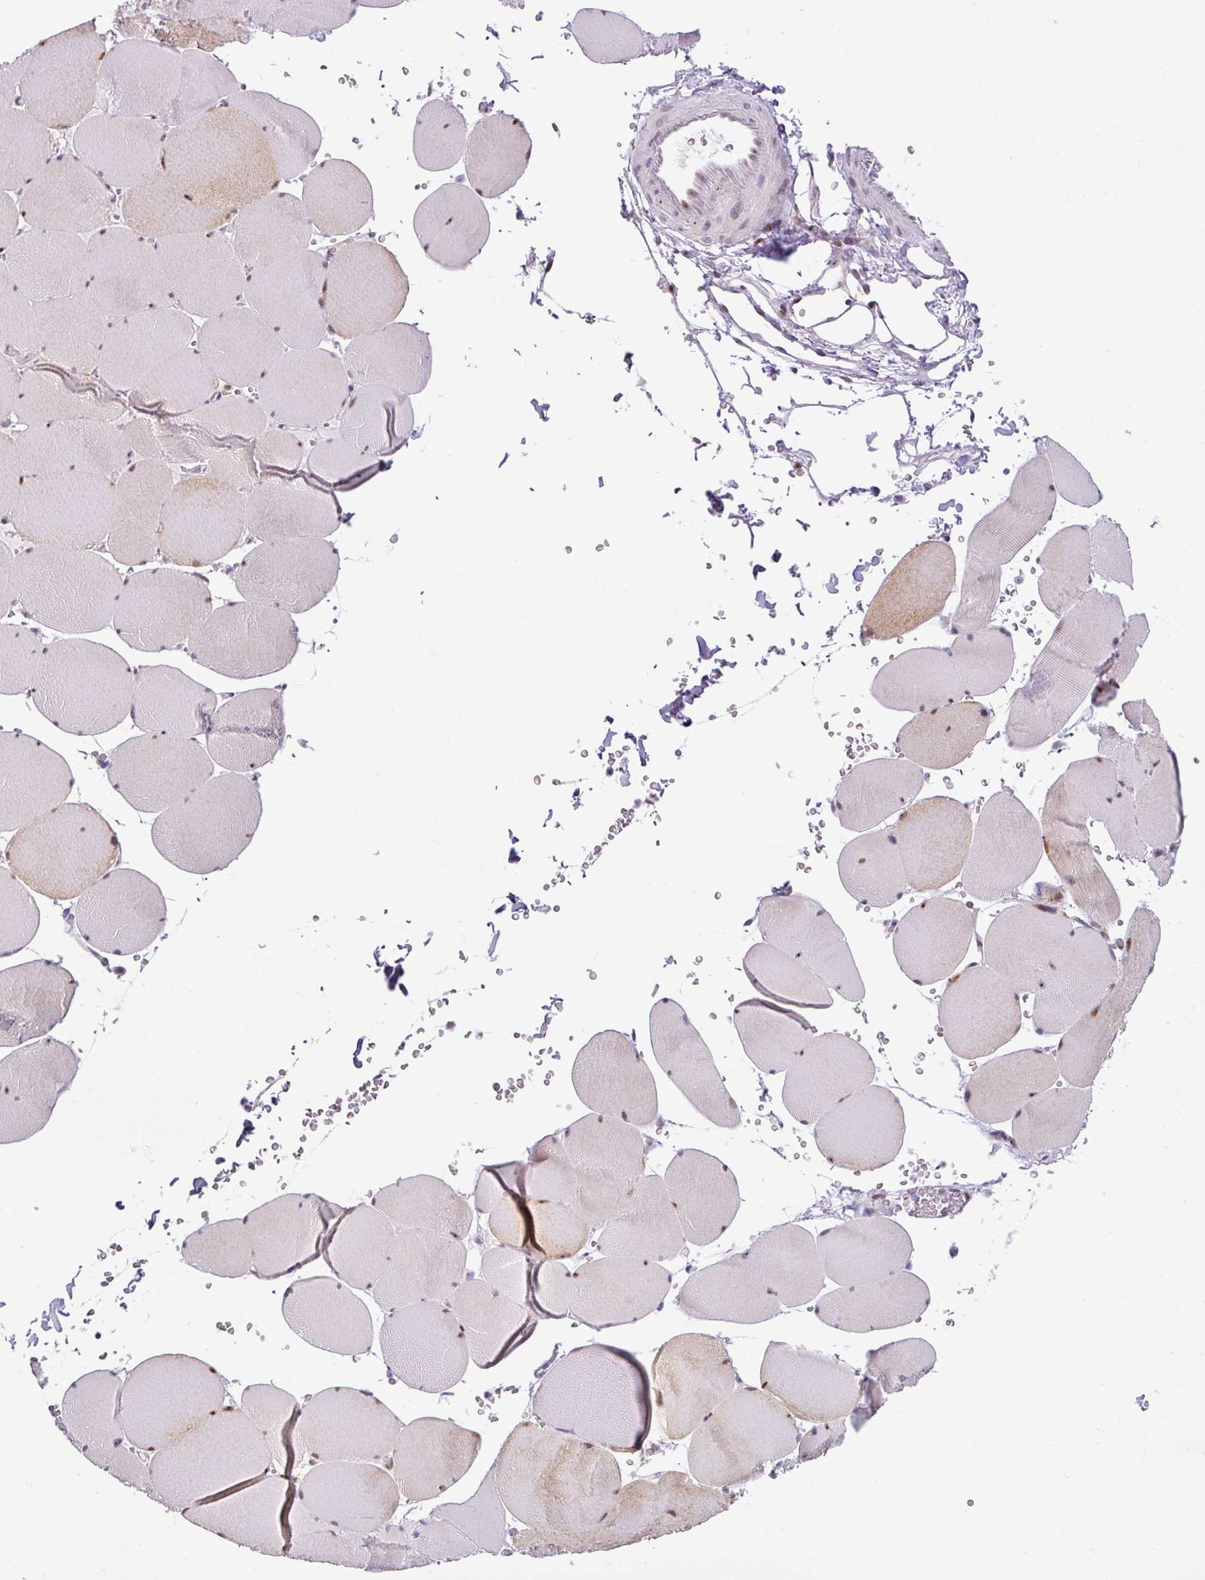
{"staining": {"intensity": "weak", "quantity": "25%-75%", "location": "cytoplasmic/membranous"}, "tissue": "skeletal muscle", "cell_type": "Myocytes", "image_type": "normal", "snomed": [{"axis": "morphology", "description": "Normal tissue, NOS"}, {"axis": "topography", "description": "Skeletal muscle"}, {"axis": "topography", "description": "Head-Neck"}], "caption": "Protein expression by immunohistochemistry (IHC) reveals weak cytoplasmic/membranous expression in about 25%-75% of myocytes in unremarkable skeletal muscle. The staining was performed using DAB to visualize the protein expression in brown, while the nuclei were stained in blue with hematoxylin (Magnification: 20x).", "gene": "NDUFB2", "patient": {"sex": "male", "age": 66}}